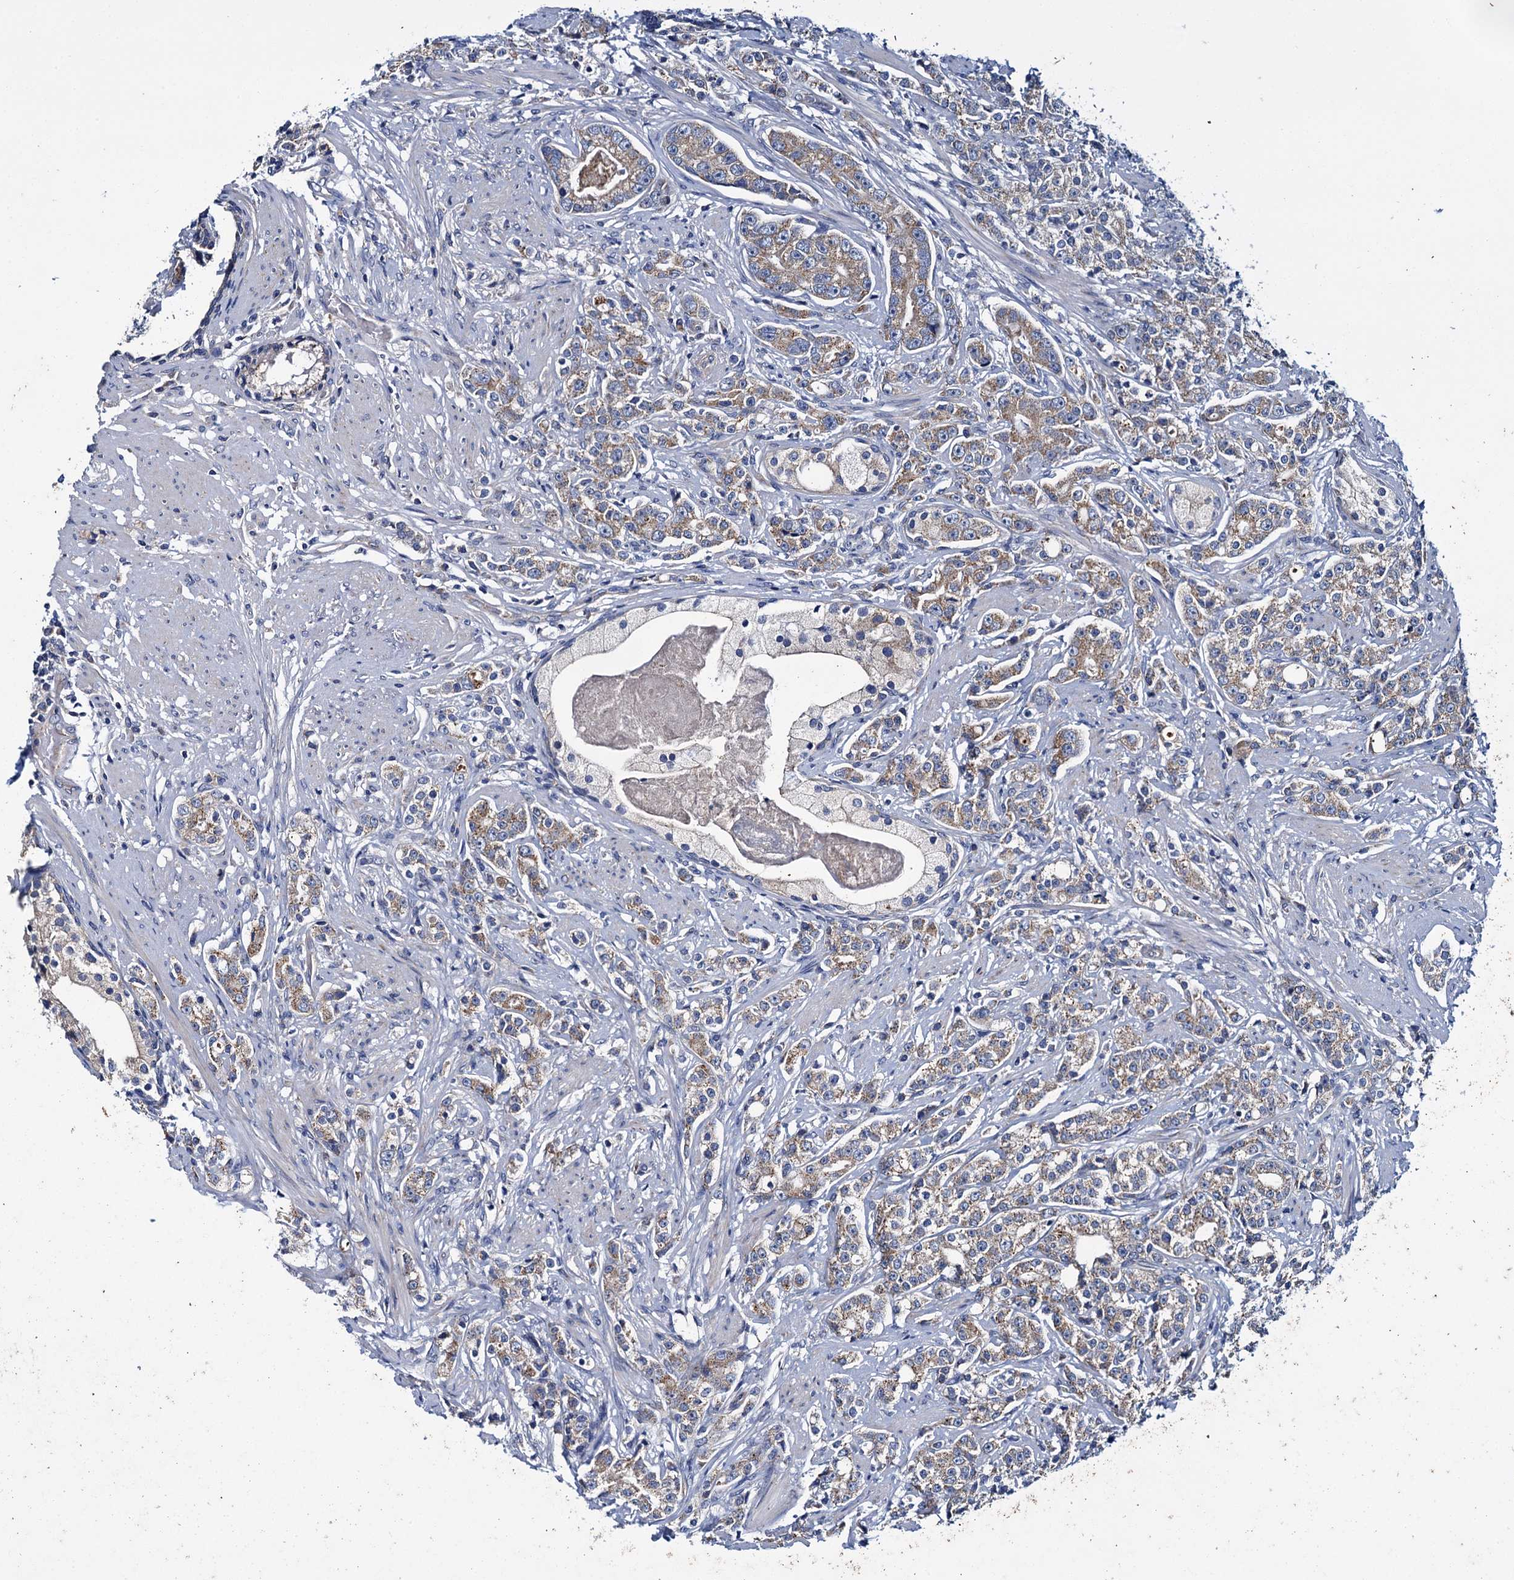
{"staining": {"intensity": "moderate", "quantity": "25%-75%", "location": "cytoplasmic/membranous"}, "tissue": "prostate cancer", "cell_type": "Tumor cells", "image_type": "cancer", "snomed": [{"axis": "morphology", "description": "Adenocarcinoma, High grade"}, {"axis": "topography", "description": "Prostate"}], "caption": "This is a histology image of immunohistochemistry (IHC) staining of prostate cancer (adenocarcinoma (high-grade)), which shows moderate positivity in the cytoplasmic/membranous of tumor cells.", "gene": "CEP295", "patient": {"sex": "male", "age": 69}}